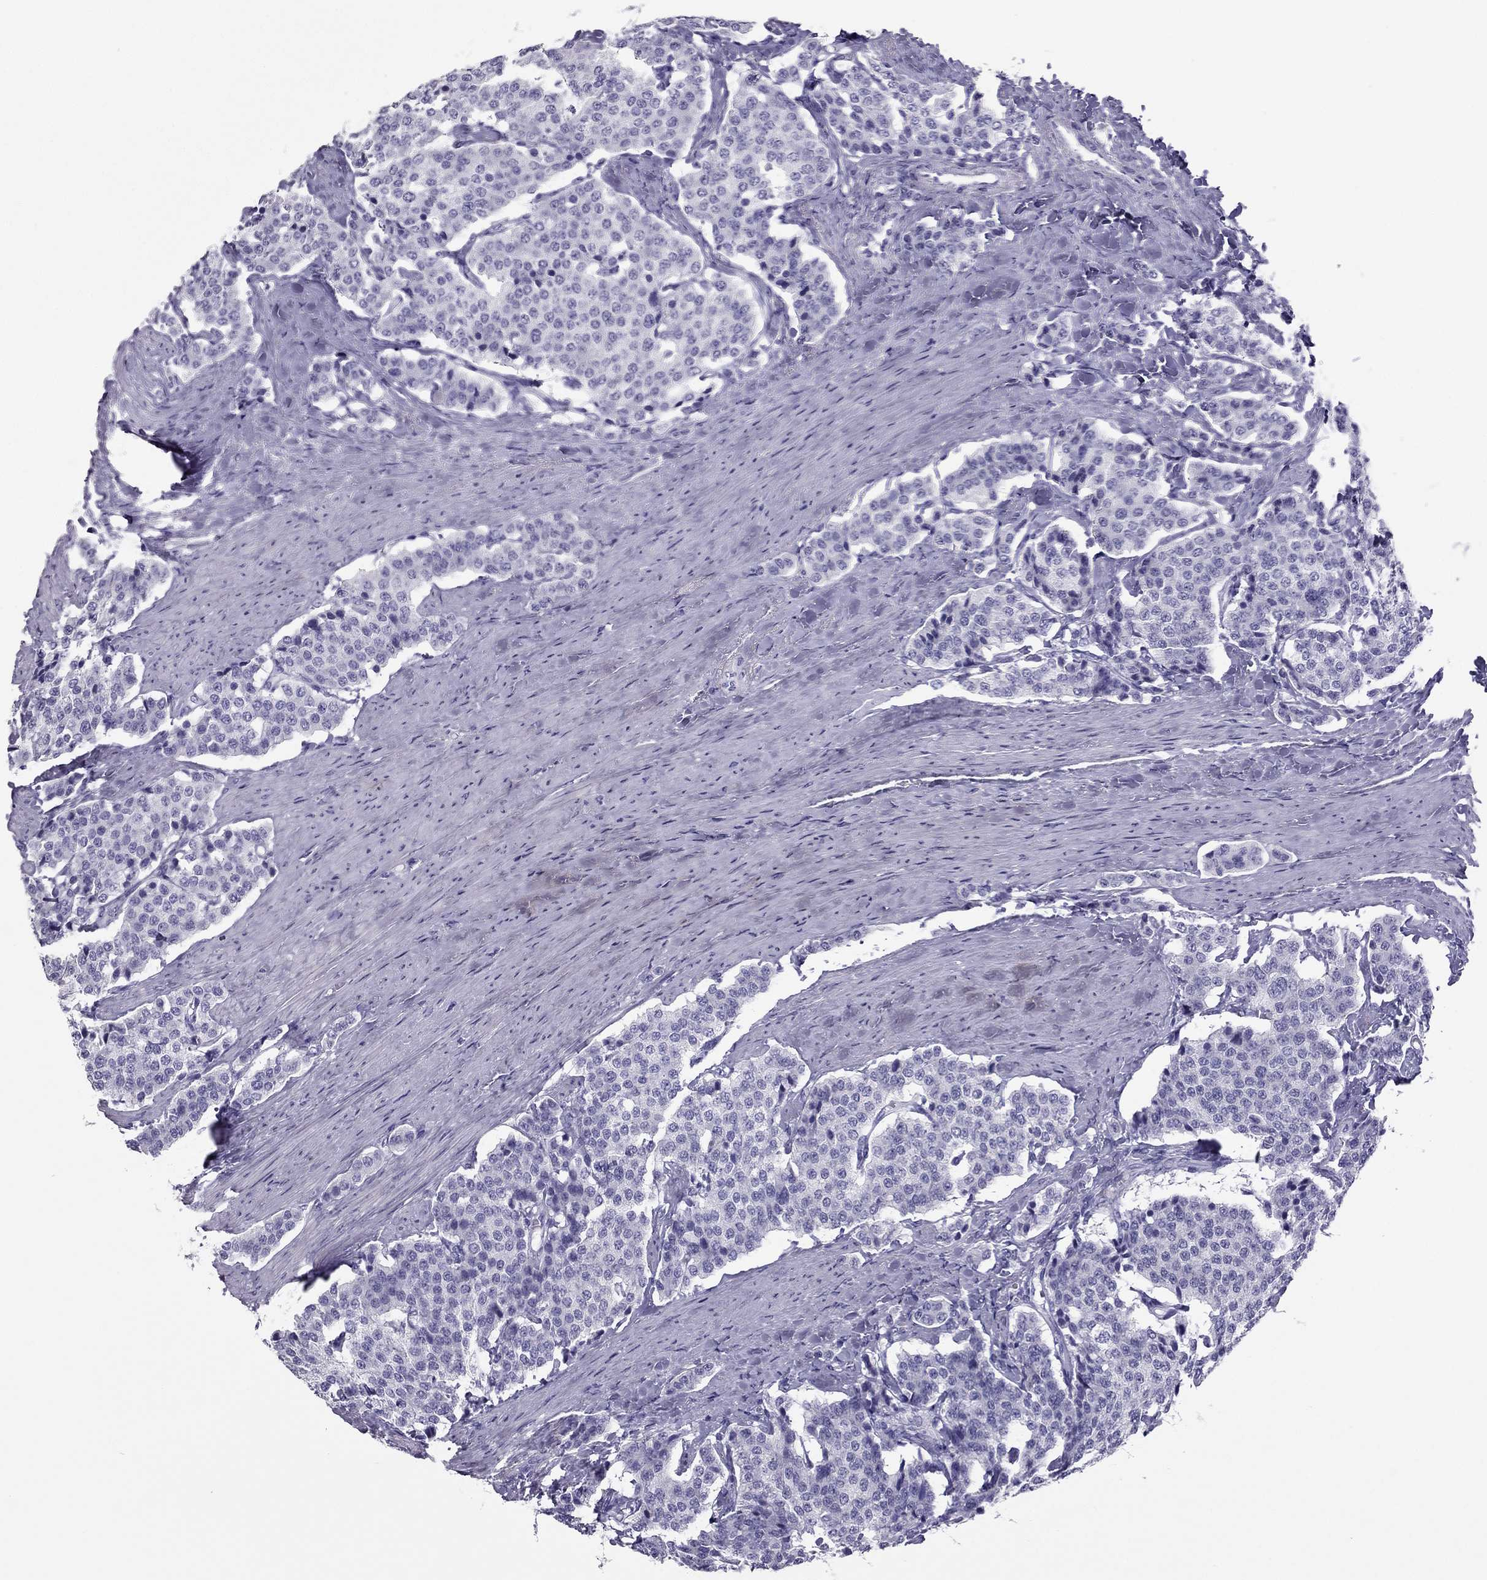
{"staining": {"intensity": "negative", "quantity": "none", "location": "none"}, "tissue": "carcinoid", "cell_type": "Tumor cells", "image_type": "cancer", "snomed": [{"axis": "morphology", "description": "Carcinoid, malignant, NOS"}, {"axis": "topography", "description": "Small intestine"}], "caption": "This is an immunohistochemistry photomicrograph of human carcinoid (malignant). There is no staining in tumor cells.", "gene": "PDE6A", "patient": {"sex": "female", "age": 58}}